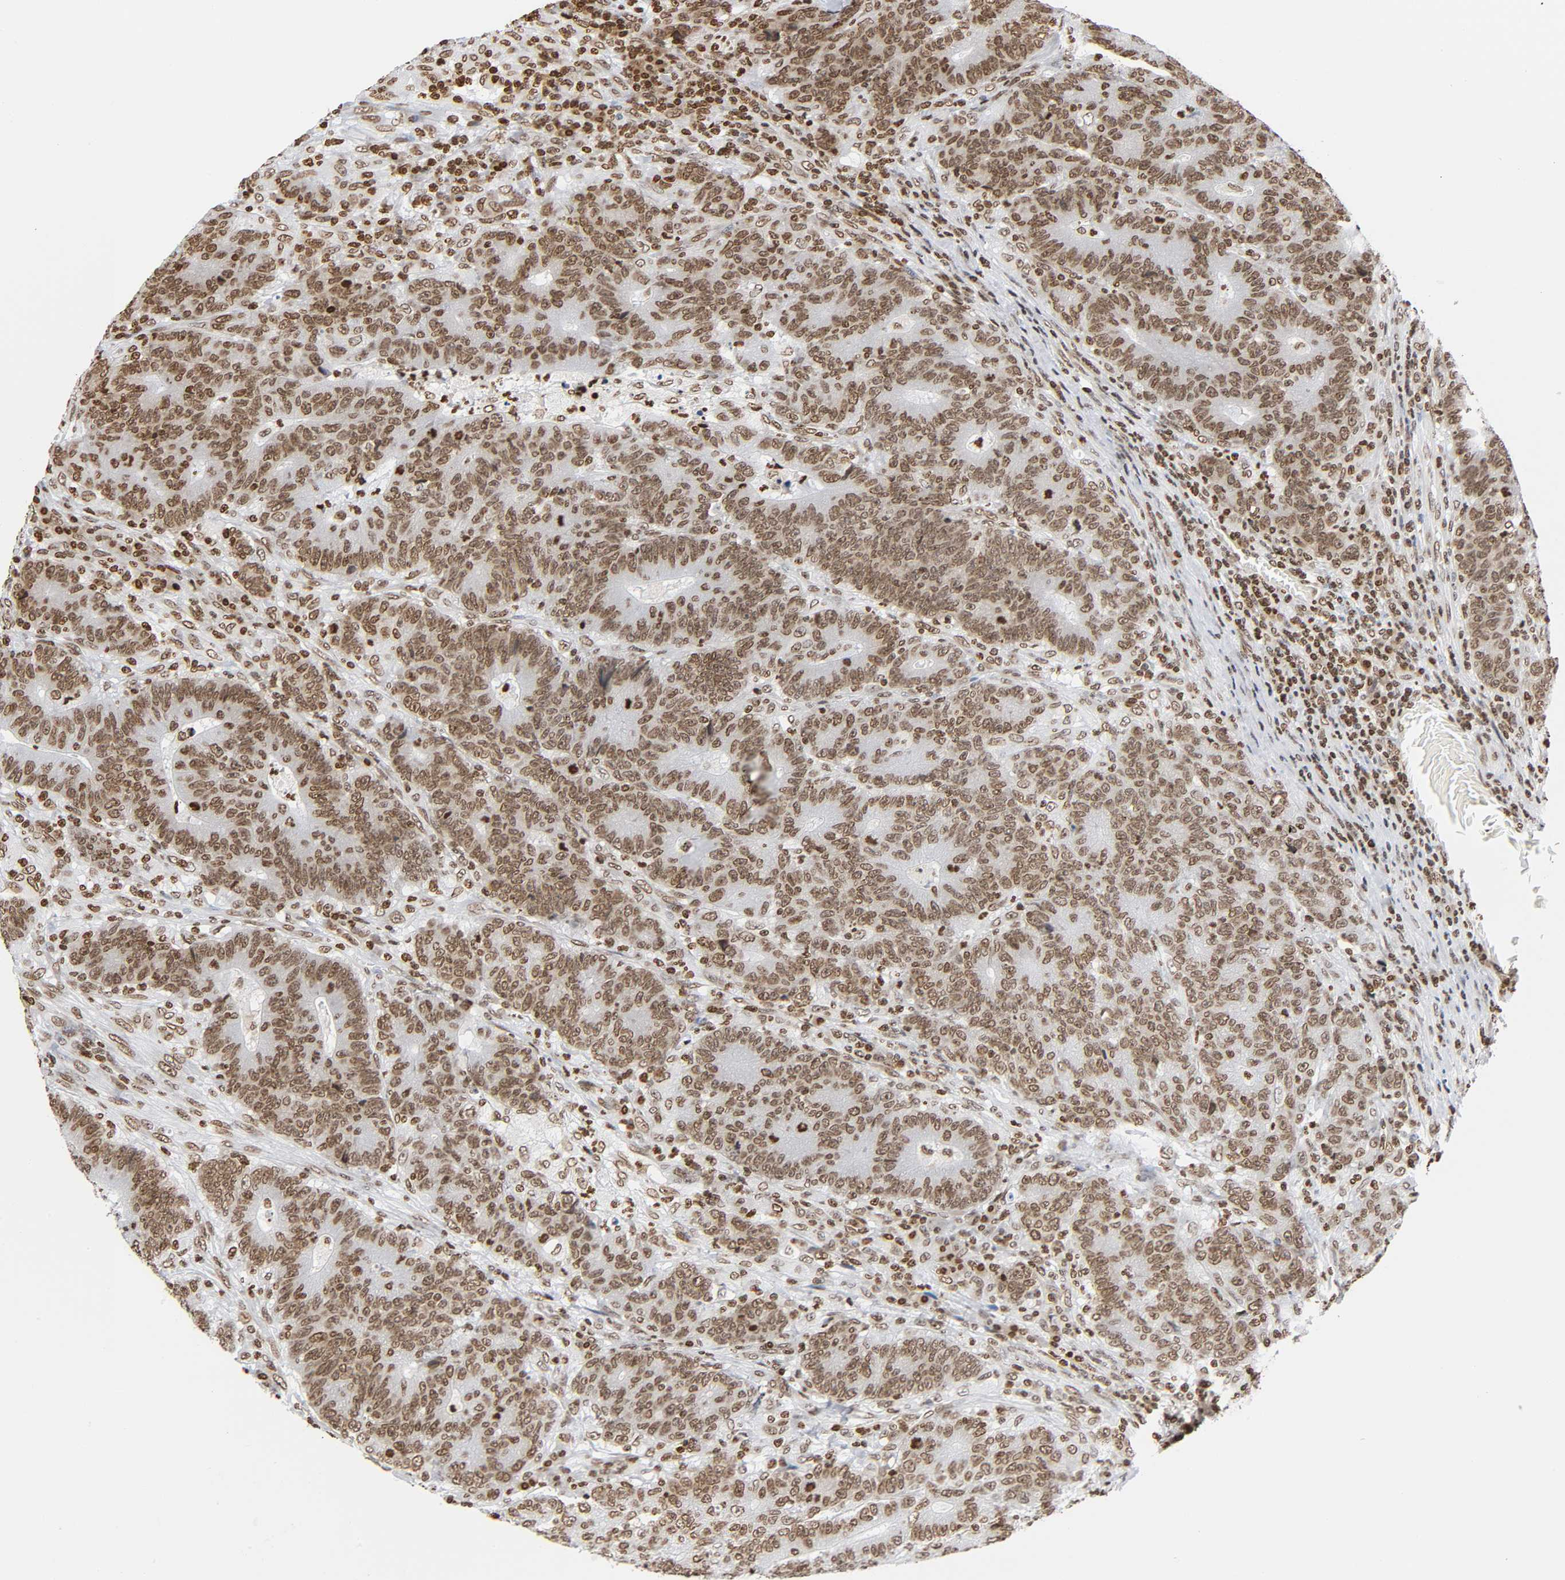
{"staining": {"intensity": "moderate", "quantity": ">75%", "location": "nuclear"}, "tissue": "colorectal cancer", "cell_type": "Tumor cells", "image_type": "cancer", "snomed": [{"axis": "morphology", "description": "Normal tissue, NOS"}, {"axis": "morphology", "description": "Adenocarcinoma, NOS"}, {"axis": "topography", "description": "Colon"}], "caption": "Immunohistochemical staining of colorectal cancer reveals medium levels of moderate nuclear protein positivity in about >75% of tumor cells.", "gene": "HOXA6", "patient": {"sex": "female", "age": 75}}